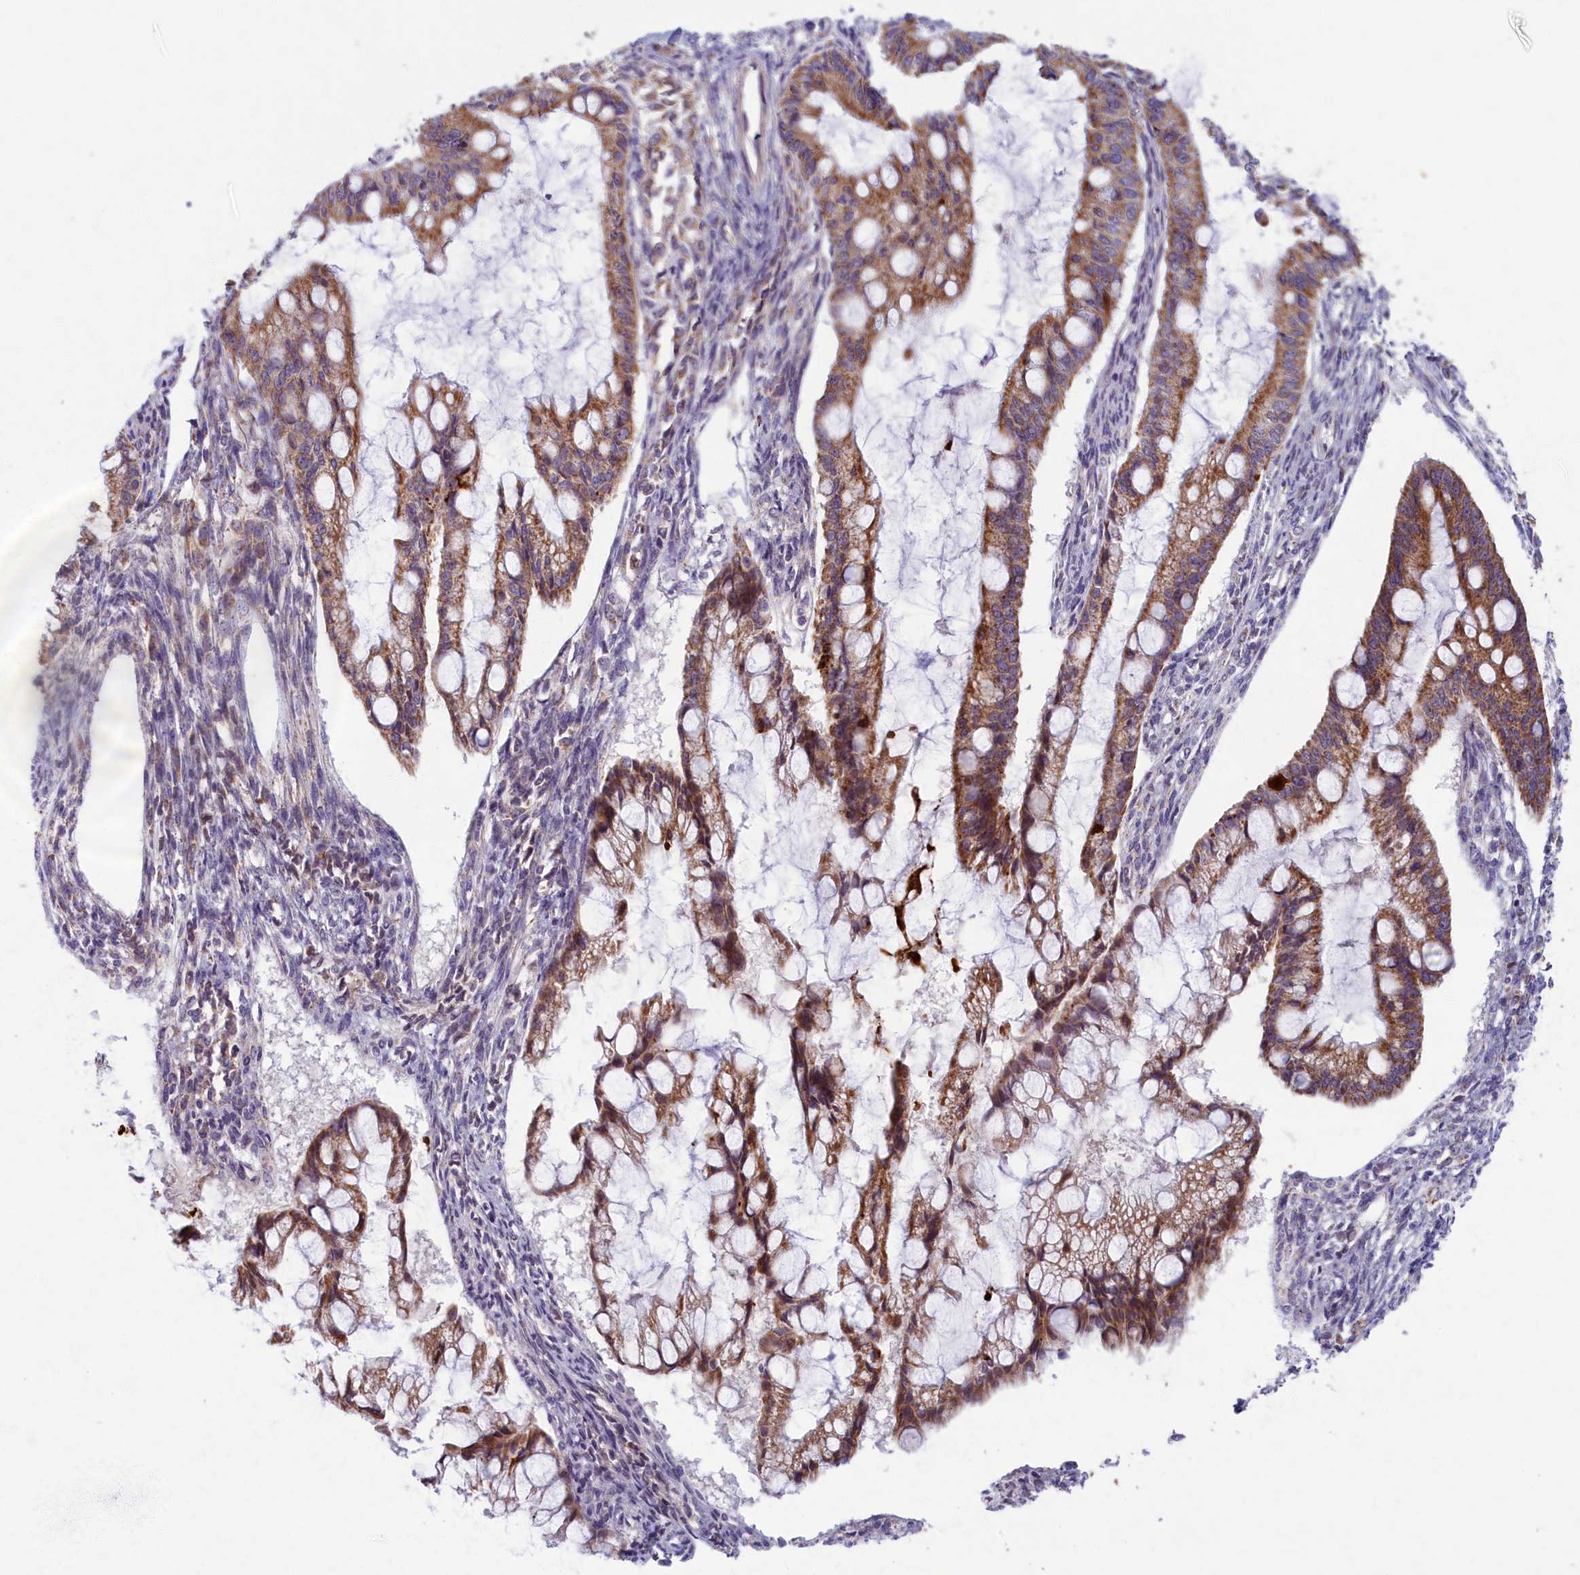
{"staining": {"intensity": "moderate", "quantity": ">75%", "location": "cytoplasmic/membranous"}, "tissue": "ovarian cancer", "cell_type": "Tumor cells", "image_type": "cancer", "snomed": [{"axis": "morphology", "description": "Cystadenocarcinoma, mucinous, NOS"}, {"axis": "topography", "description": "Ovary"}], "caption": "Immunohistochemical staining of human ovarian cancer (mucinous cystadenocarcinoma) shows medium levels of moderate cytoplasmic/membranous protein positivity in approximately >75% of tumor cells.", "gene": "MRPS25", "patient": {"sex": "female", "age": 73}}